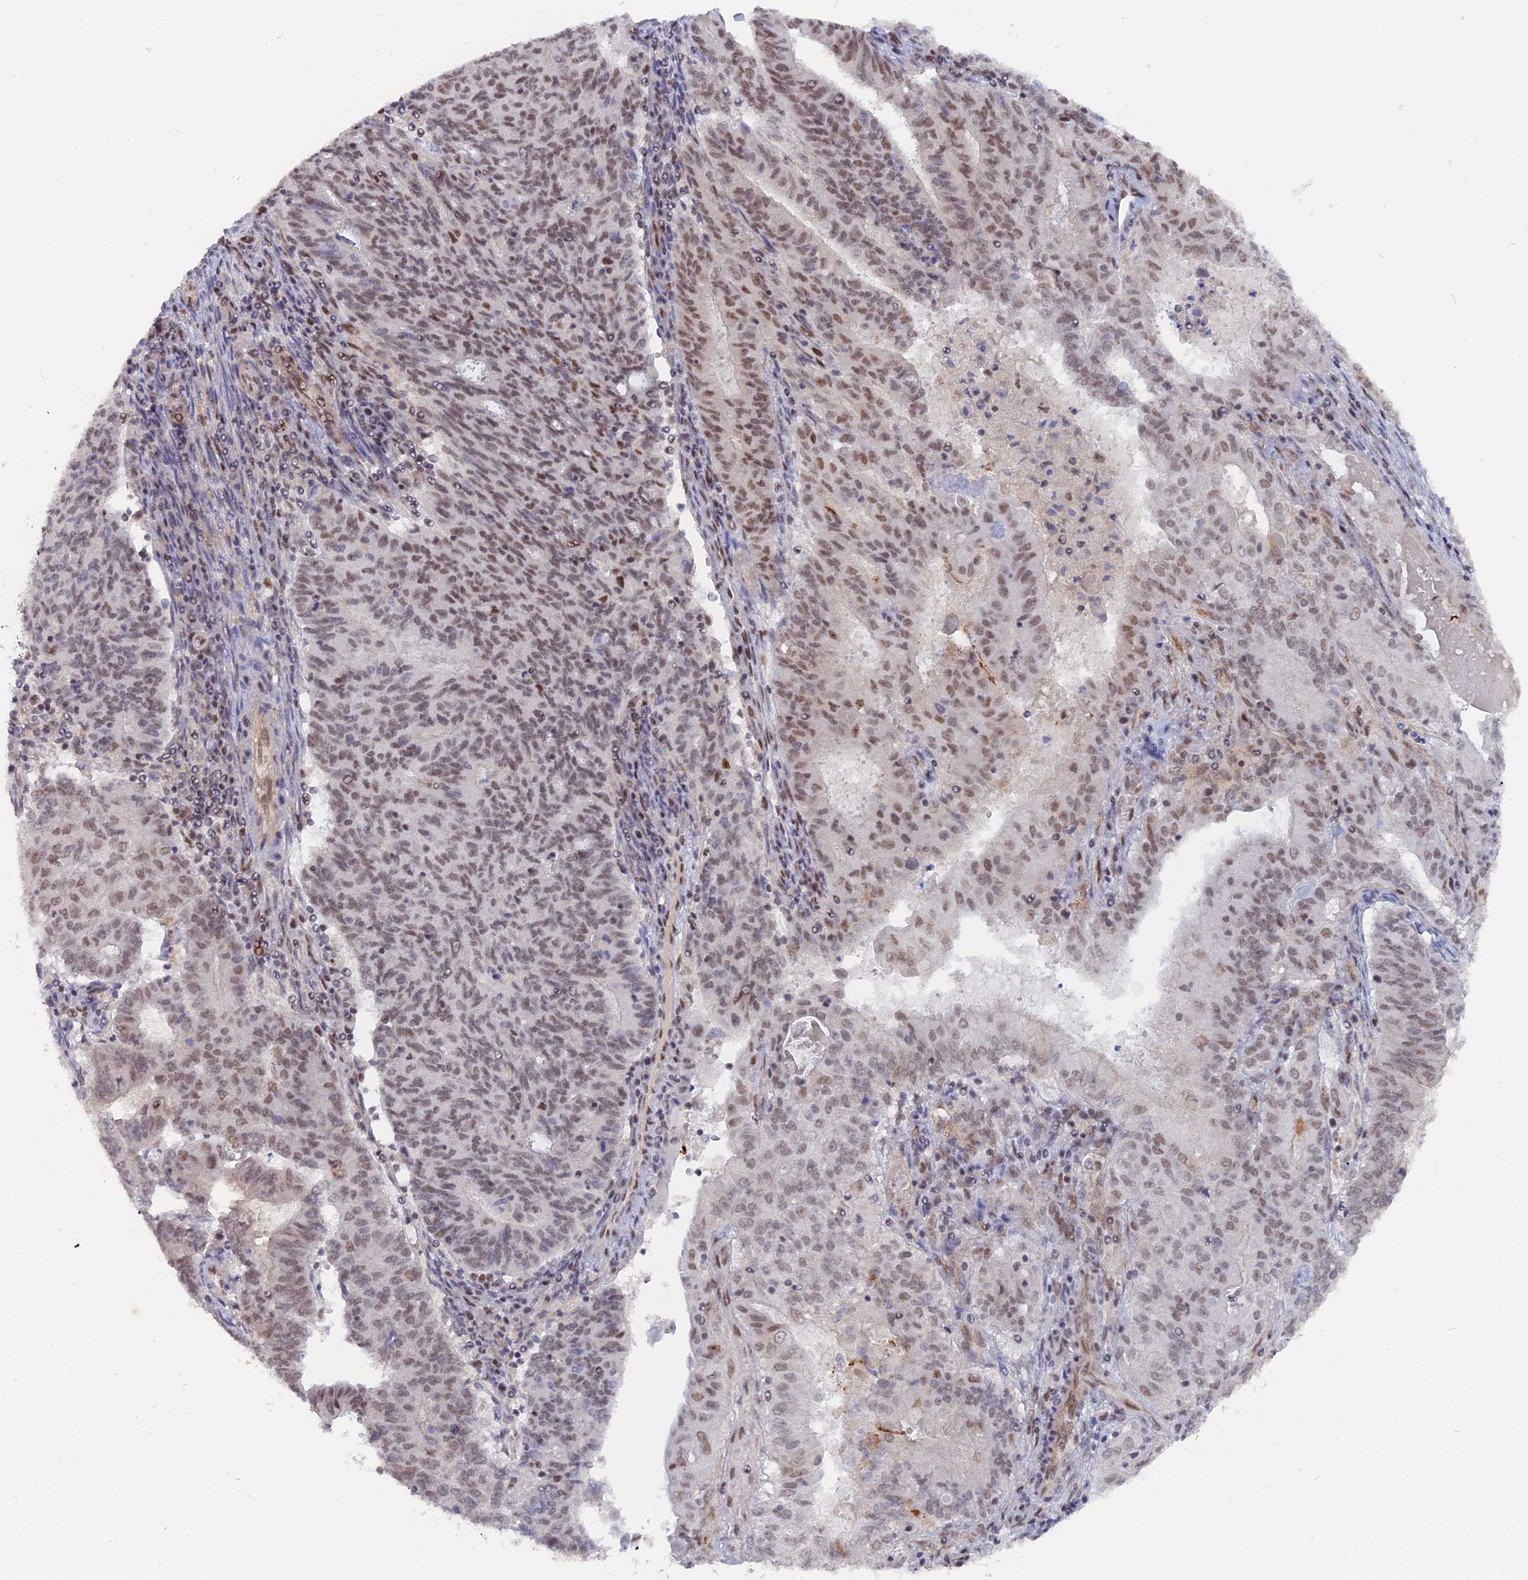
{"staining": {"intensity": "moderate", "quantity": "25%-75%", "location": "nuclear"}, "tissue": "endometrial cancer", "cell_type": "Tumor cells", "image_type": "cancer", "snomed": [{"axis": "morphology", "description": "Adenocarcinoma, NOS"}, {"axis": "topography", "description": "Endometrium"}], "caption": "Brown immunohistochemical staining in human endometrial cancer (adenocarcinoma) reveals moderate nuclear positivity in about 25%-75% of tumor cells.", "gene": "CCDC85A", "patient": {"sex": "female", "age": 59}}